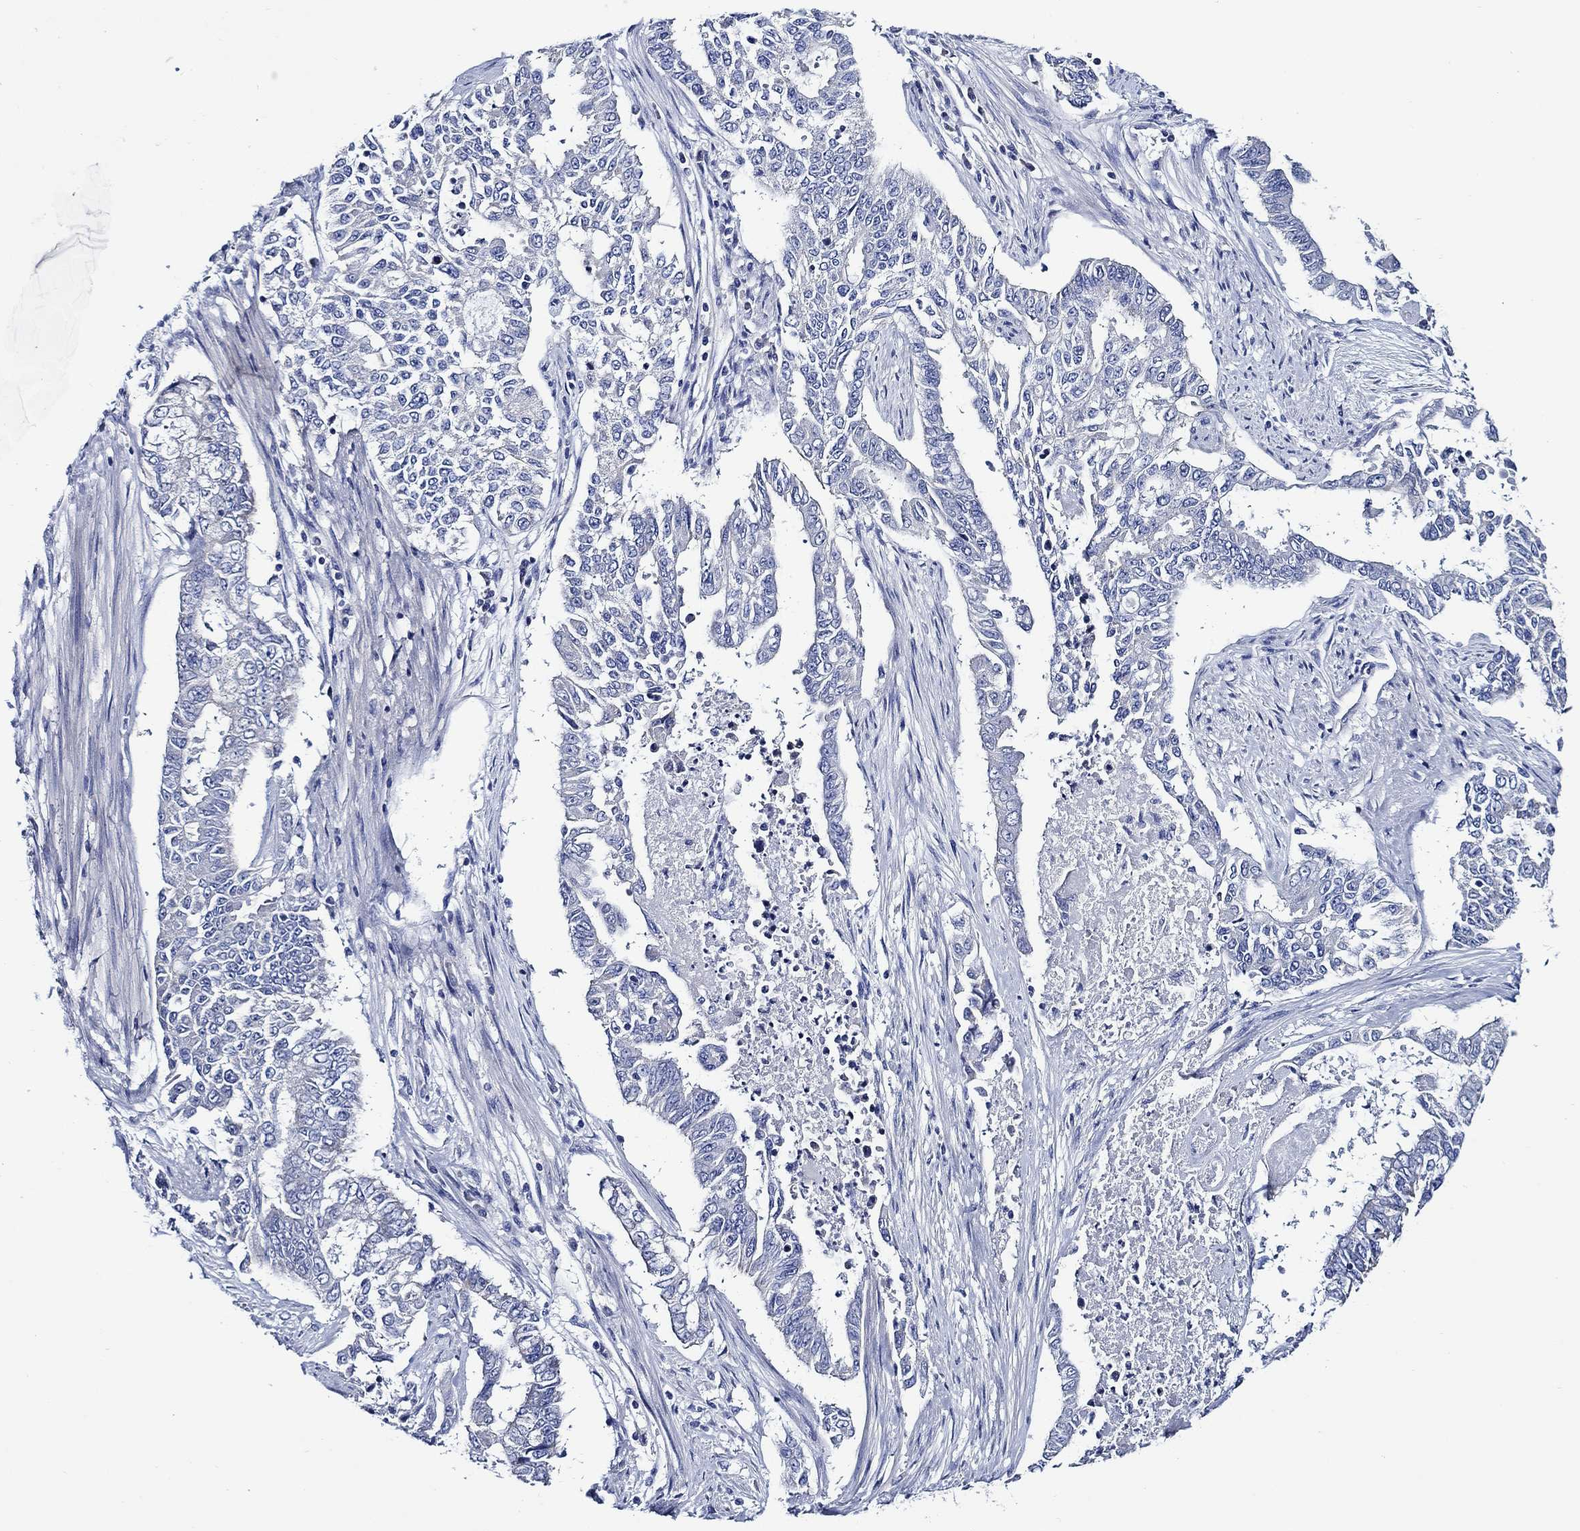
{"staining": {"intensity": "negative", "quantity": "none", "location": "none"}, "tissue": "endometrial cancer", "cell_type": "Tumor cells", "image_type": "cancer", "snomed": [{"axis": "morphology", "description": "Adenocarcinoma, NOS"}, {"axis": "topography", "description": "Uterus"}], "caption": "Endometrial cancer (adenocarcinoma) was stained to show a protein in brown. There is no significant staining in tumor cells.", "gene": "SKOR1", "patient": {"sex": "female", "age": 59}}